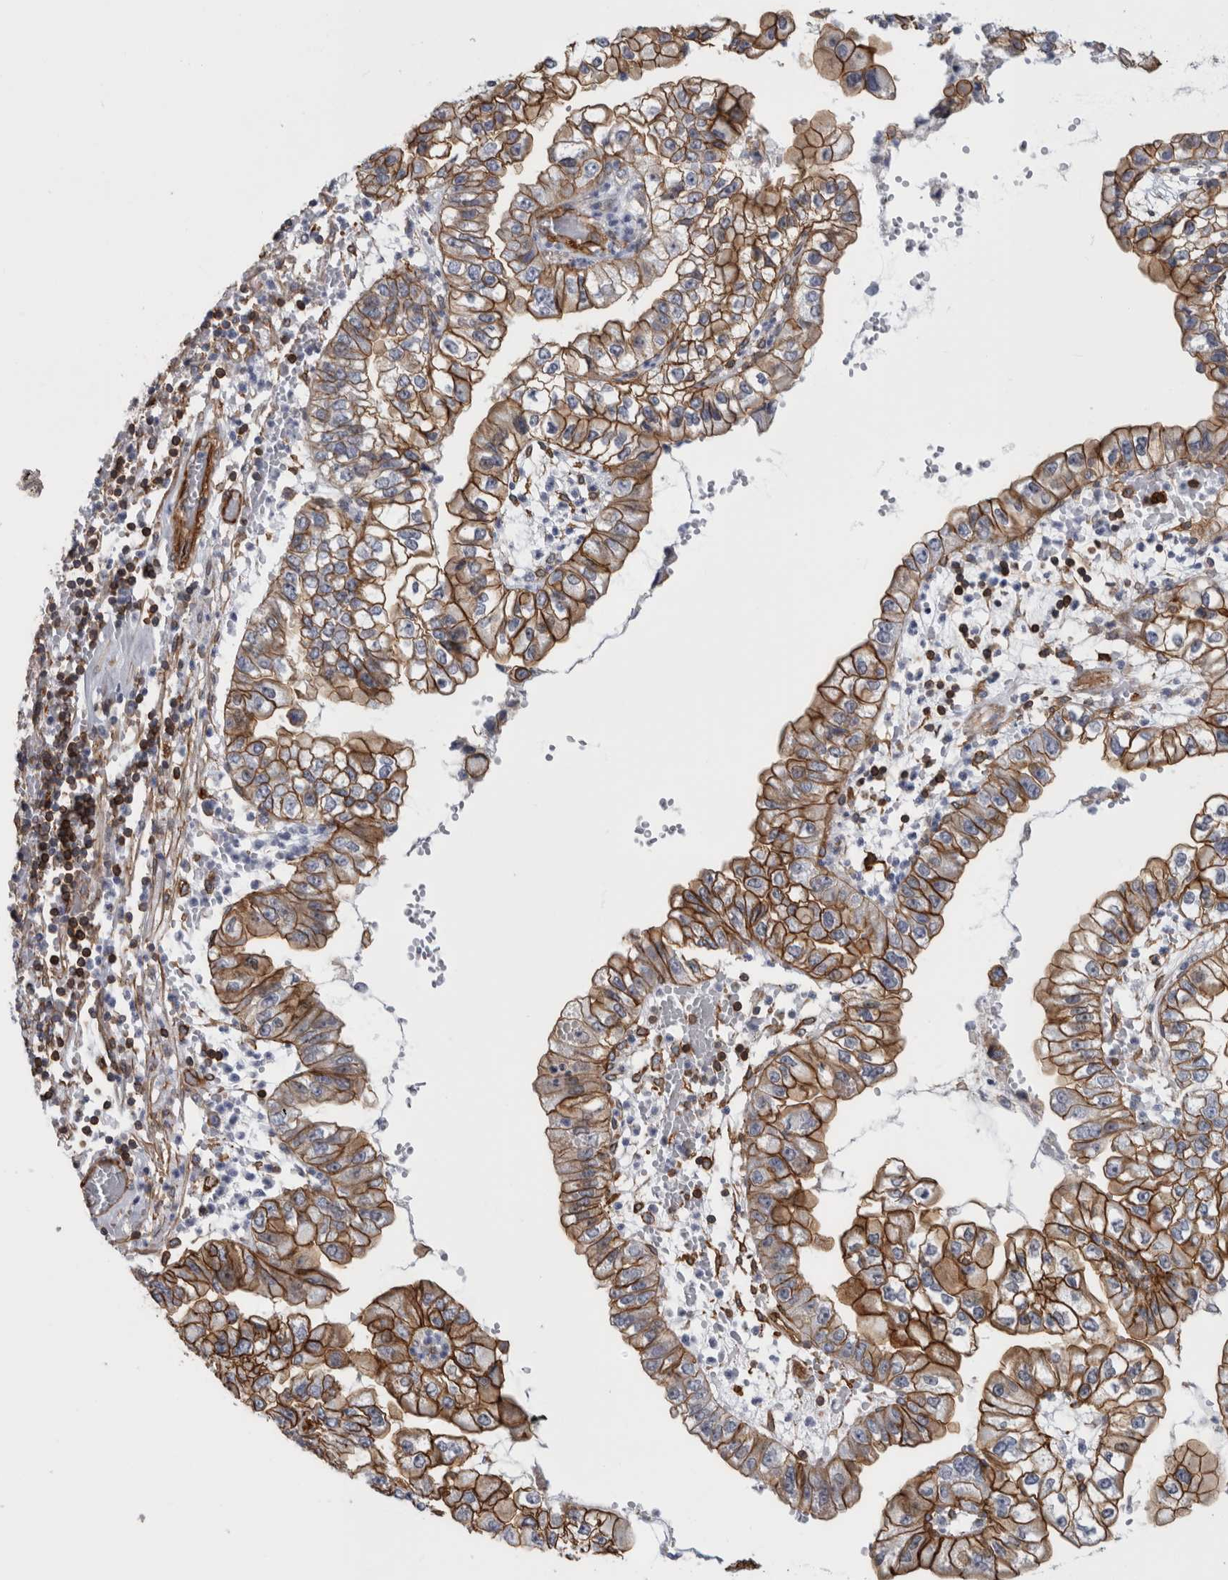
{"staining": {"intensity": "moderate", "quantity": ">75%", "location": "cytoplasmic/membranous"}, "tissue": "liver cancer", "cell_type": "Tumor cells", "image_type": "cancer", "snomed": [{"axis": "morphology", "description": "Cholangiocarcinoma"}, {"axis": "topography", "description": "Liver"}], "caption": "Immunohistochemical staining of human liver cancer (cholangiocarcinoma) exhibits moderate cytoplasmic/membranous protein expression in about >75% of tumor cells. The staining is performed using DAB brown chromogen to label protein expression. The nuclei are counter-stained blue using hematoxylin.", "gene": "AHNAK", "patient": {"sex": "female", "age": 79}}